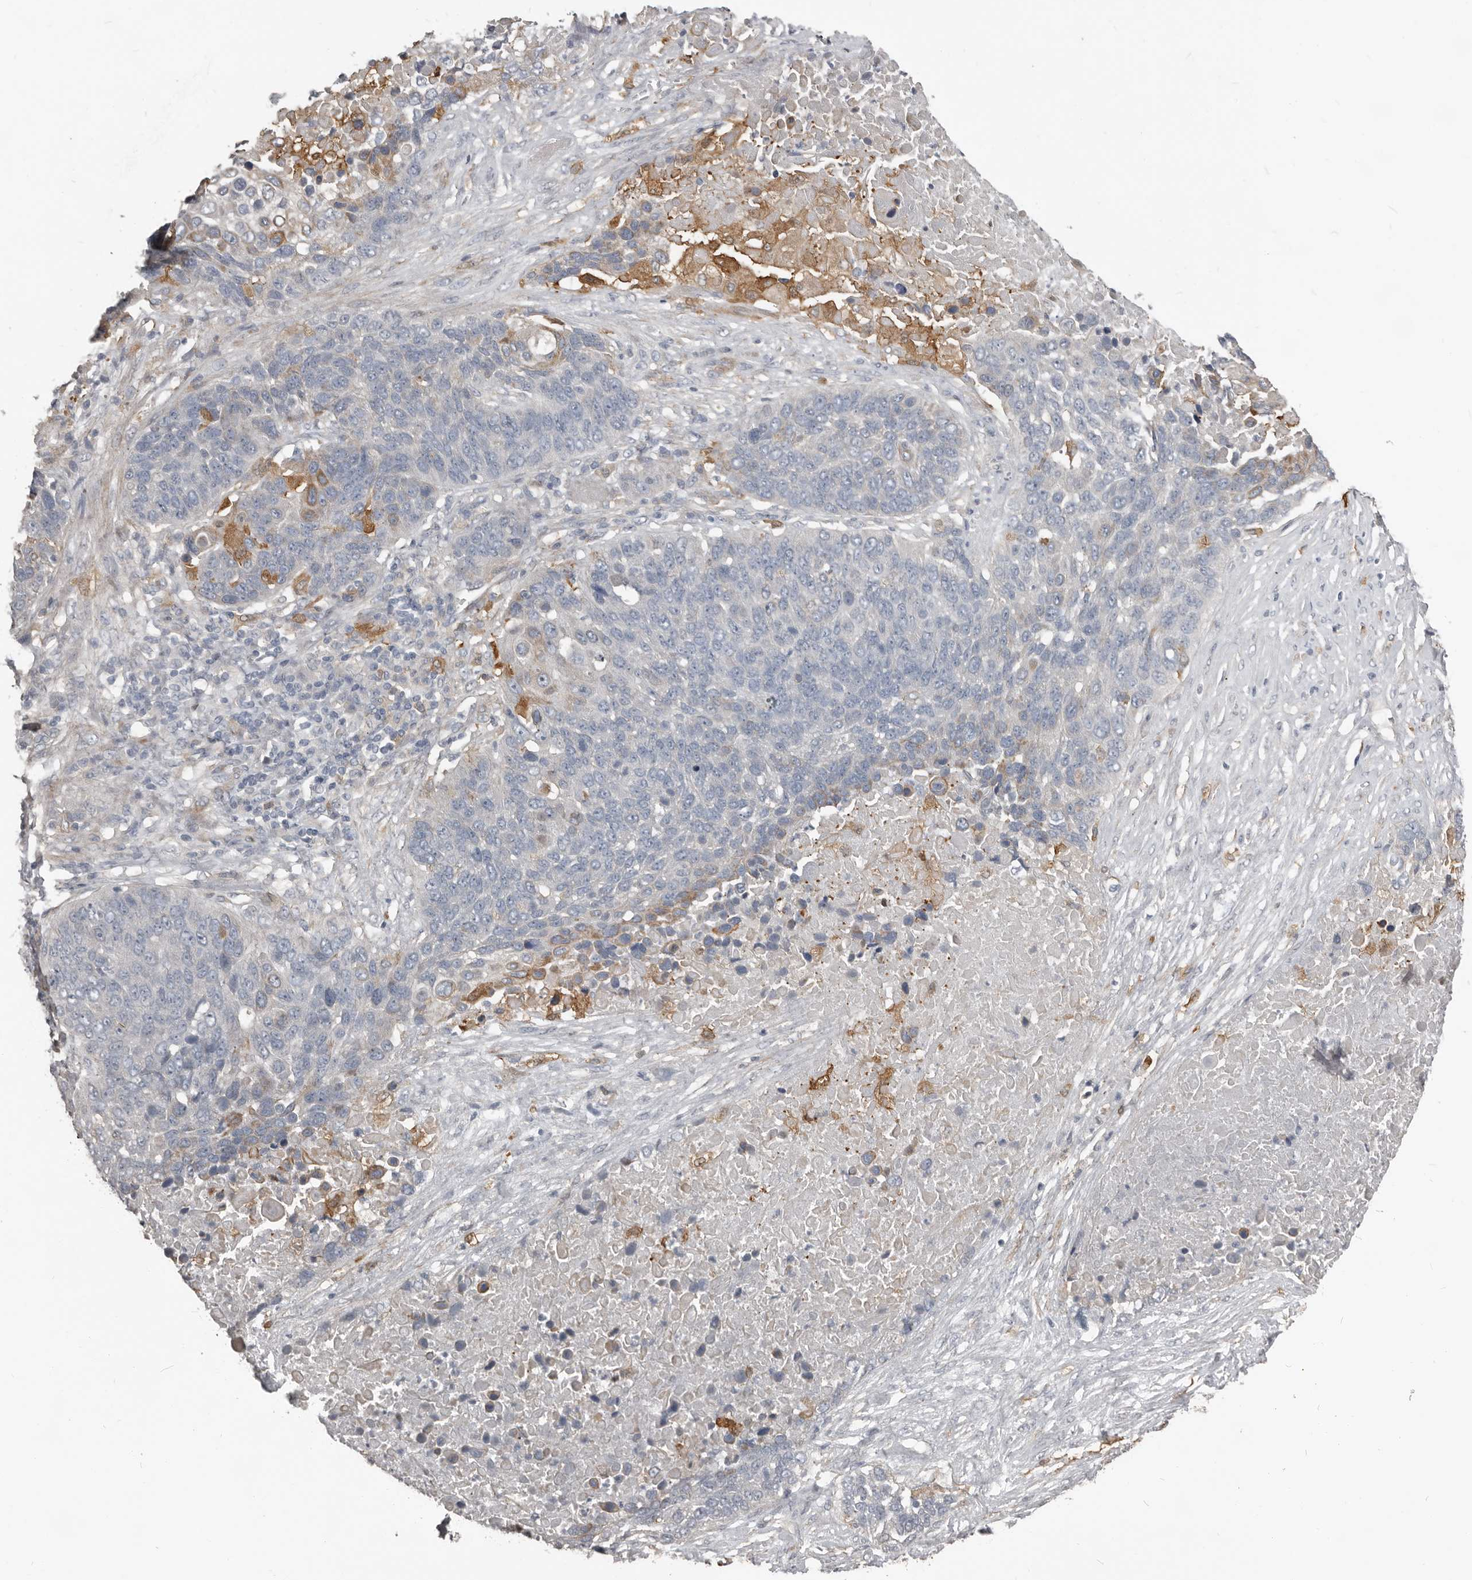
{"staining": {"intensity": "negative", "quantity": "none", "location": "none"}, "tissue": "lung cancer", "cell_type": "Tumor cells", "image_type": "cancer", "snomed": [{"axis": "morphology", "description": "Squamous cell carcinoma, NOS"}, {"axis": "topography", "description": "Lung"}], "caption": "A photomicrograph of lung cancer (squamous cell carcinoma) stained for a protein reveals no brown staining in tumor cells.", "gene": "KCNJ8", "patient": {"sex": "male", "age": 66}}